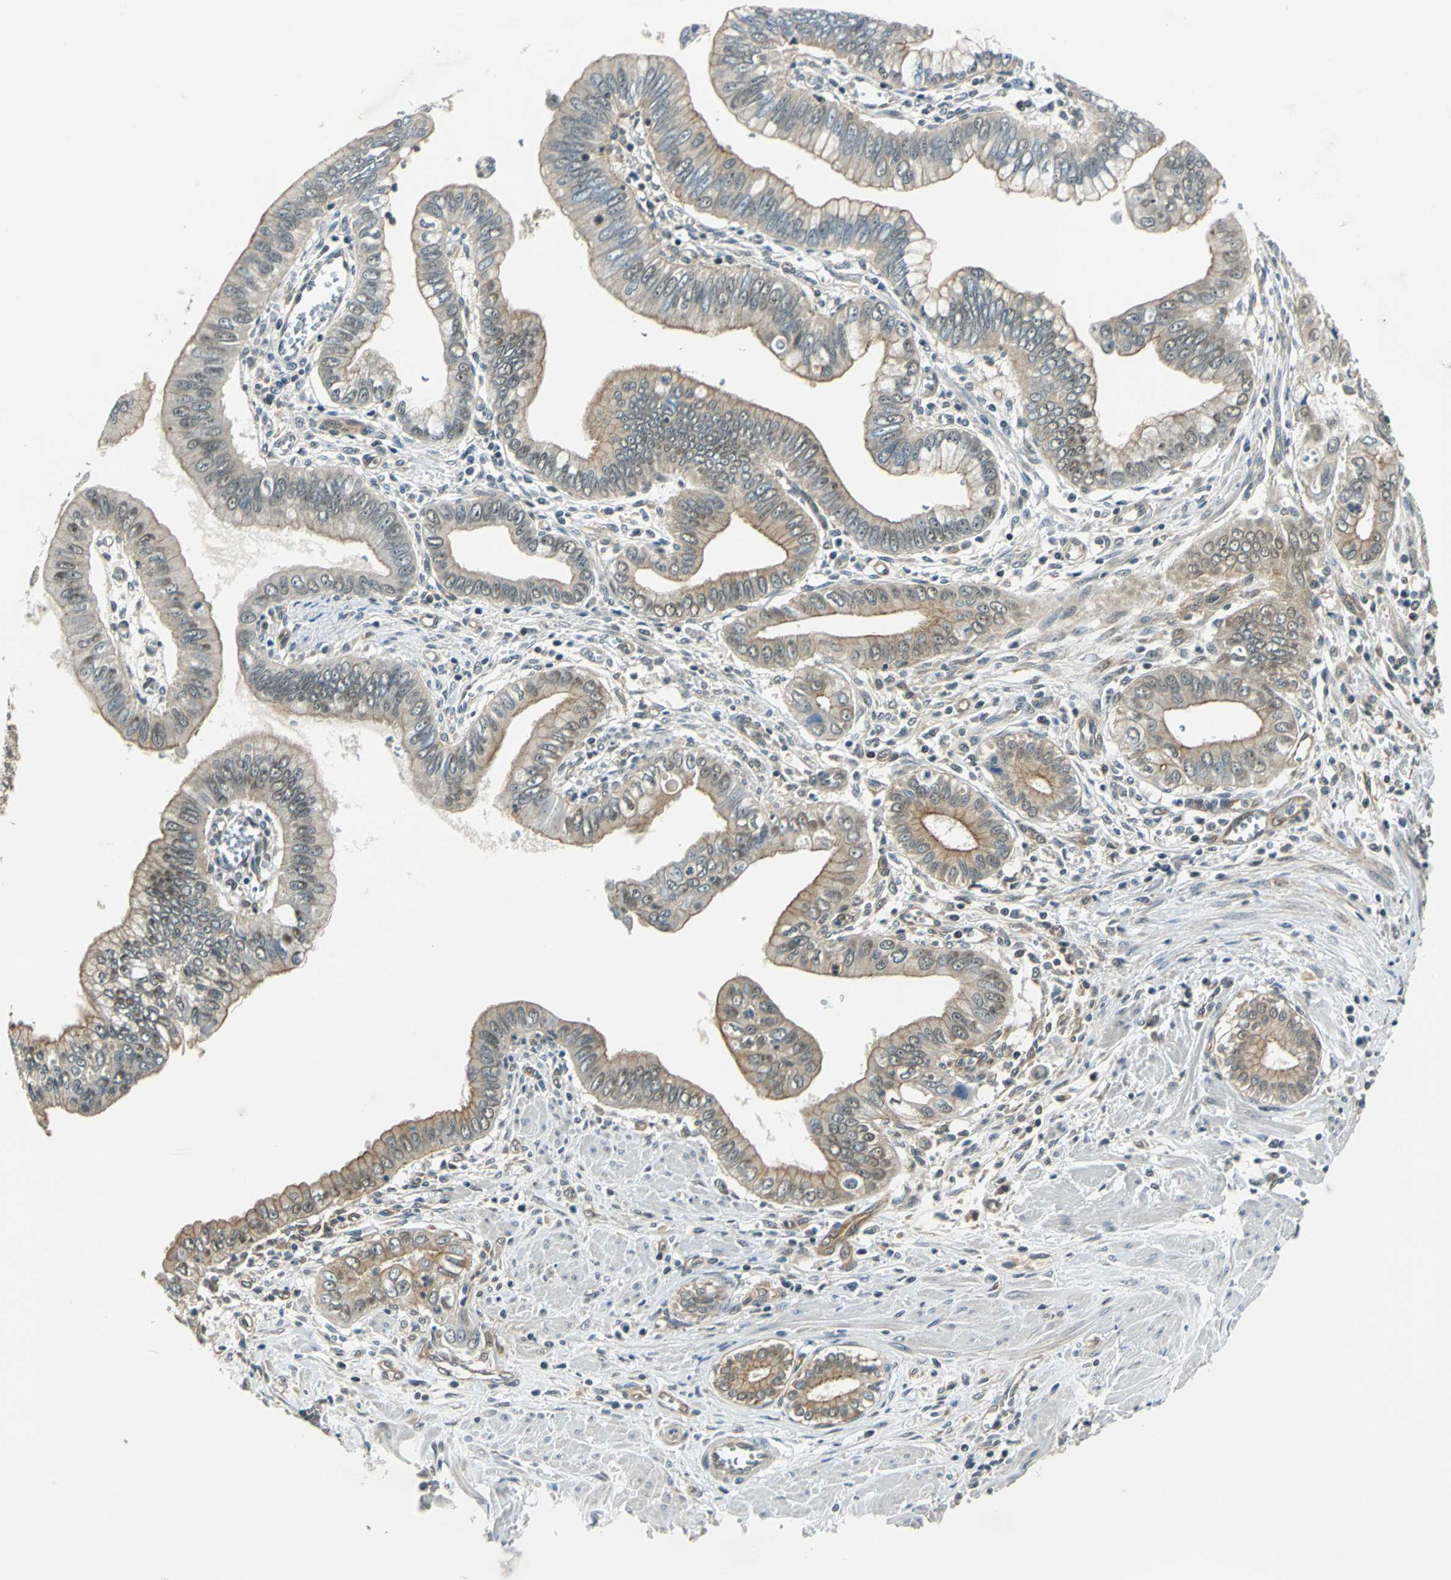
{"staining": {"intensity": "moderate", "quantity": ">75%", "location": "cytoplasmic/membranous"}, "tissue": "pancreatic cancer", "cell_type": "Tumor cells", "image_type": "cancer", "snomed": [{"axis": "morphology", "description": "Normal tissue, NOS"}, {"axis": "topography", "description": "Lymph node"}], "caption": "Protein expression analysis of human pancreatic cancer reveals moderate cytoplasmic/membranous staining in about >75% of tumor cells.", "gene": "ARPC3", "patient": {"sex": "male", "age": 50}}